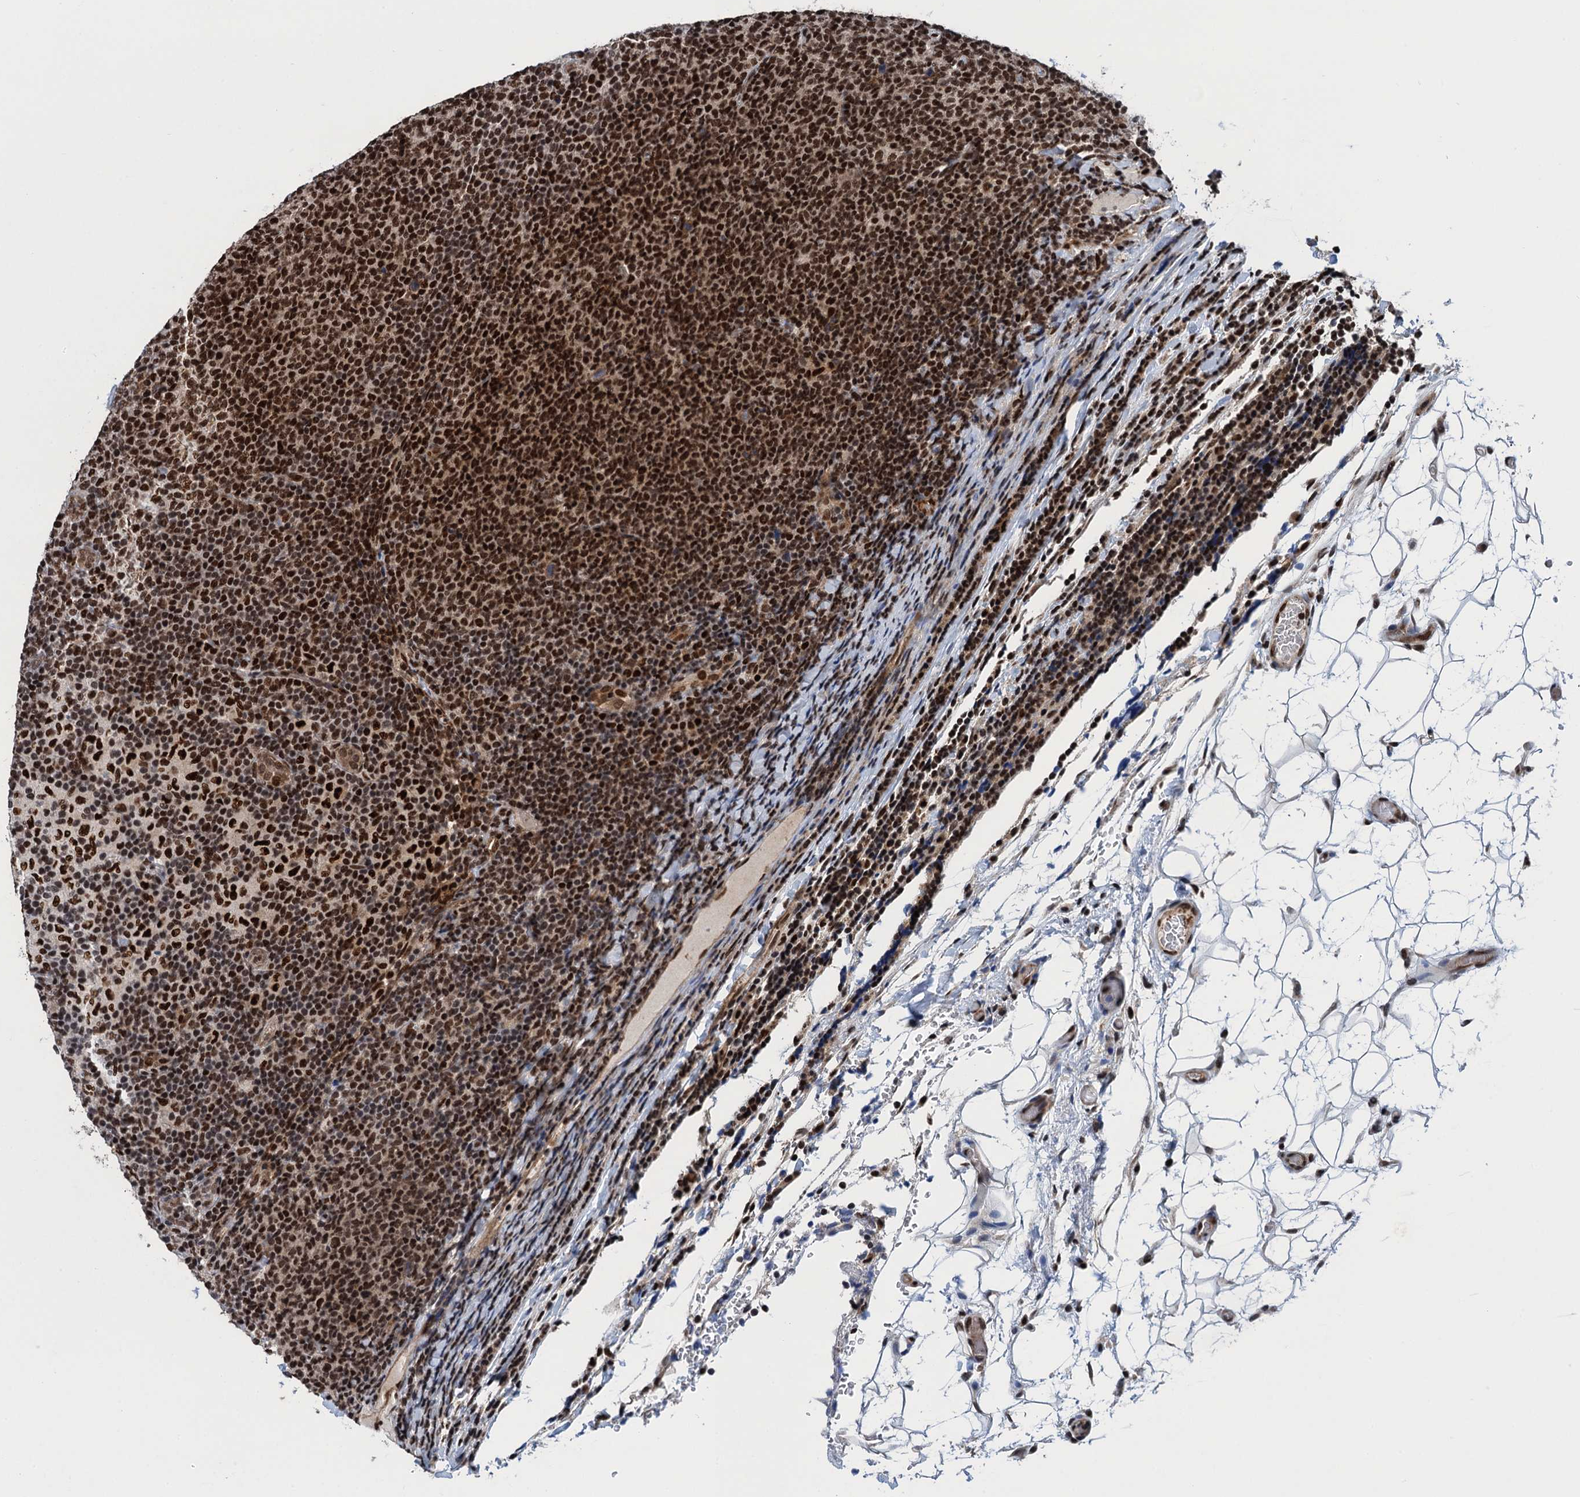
{"staining": {"intensity": "strong", "quantity": ">75%", "location": "nuclear"}, "tissue": "lymphoma", "cell_type": "Tumor cells", "image_type": "cancer", "snomed": [{"axis": "morphology", "description": "Malignant lymphoma, non-Hodgkin's type, Low grade"}, {"axis": "topography", "description": "Lymph node"}], "caption": "Lymphoma stained with DAB (3,3'-diaminobenzidine) immunohistochemistry shows high levels of strong nuclear staining in approximately >75% of tumor cells.", "gene": "PPP4R1", "patient": {"sex": "male", "age": 66}}